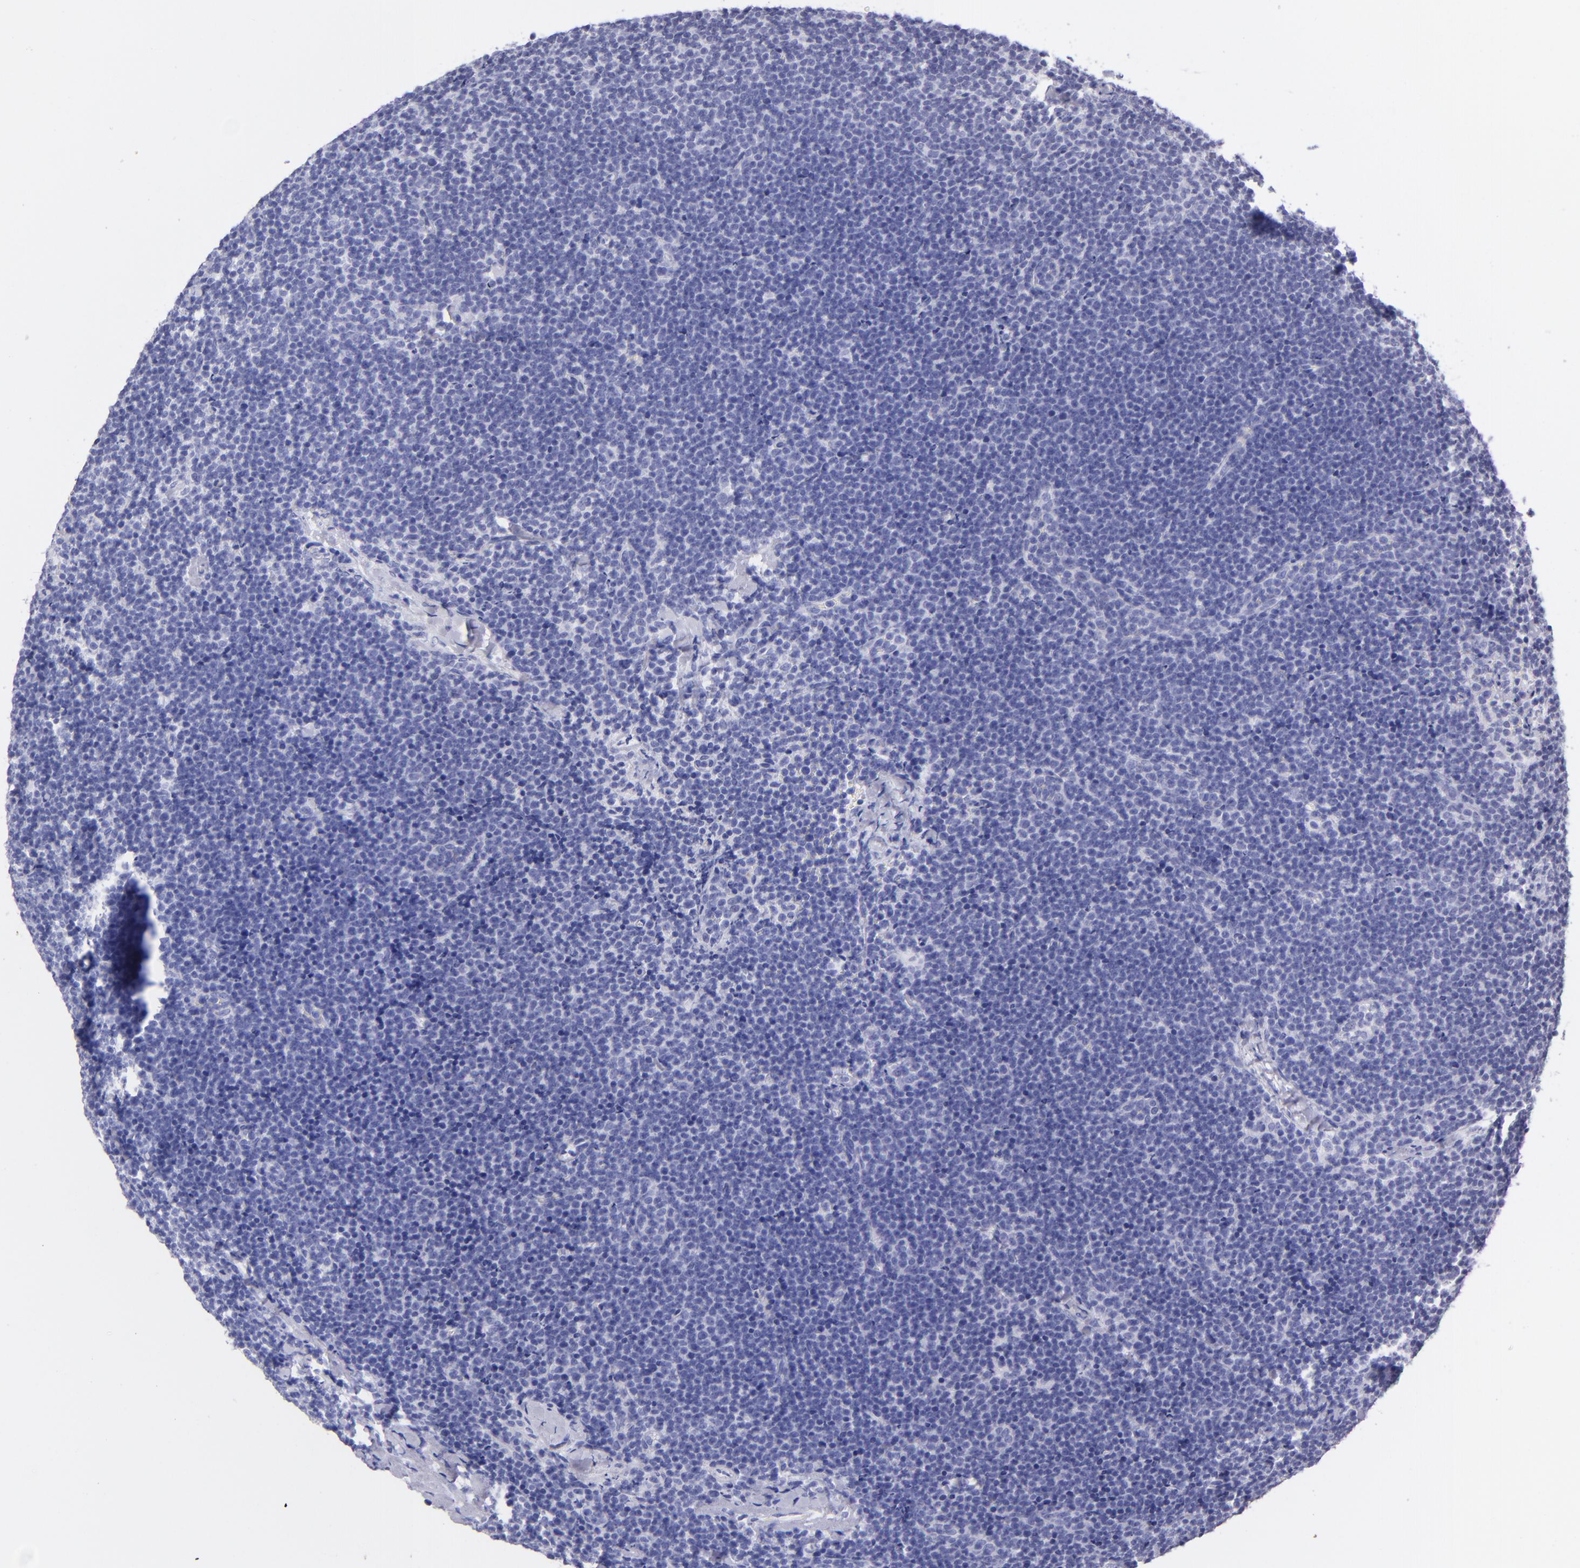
{"staining": {"intensity": "negative", "quantity": "none", "location": "none"}, "tissue": "lymphoma", "cell_type": "Tumor cells", "image_type": "cancer", "snomed": [{"axis": "morphology", "description": "Malignant lymphoma, non-Hodgkin's type, High grade"}, {"axis": "topography", "description": "Lymph node"}], "caption": "Micrograph shows no protein positivity in tumor cells of high-grade malignant lymphoma, non-Hodgkin's type tissue.", "gene": "PRPH", "patient": {"sex": "female", "age": 58}}